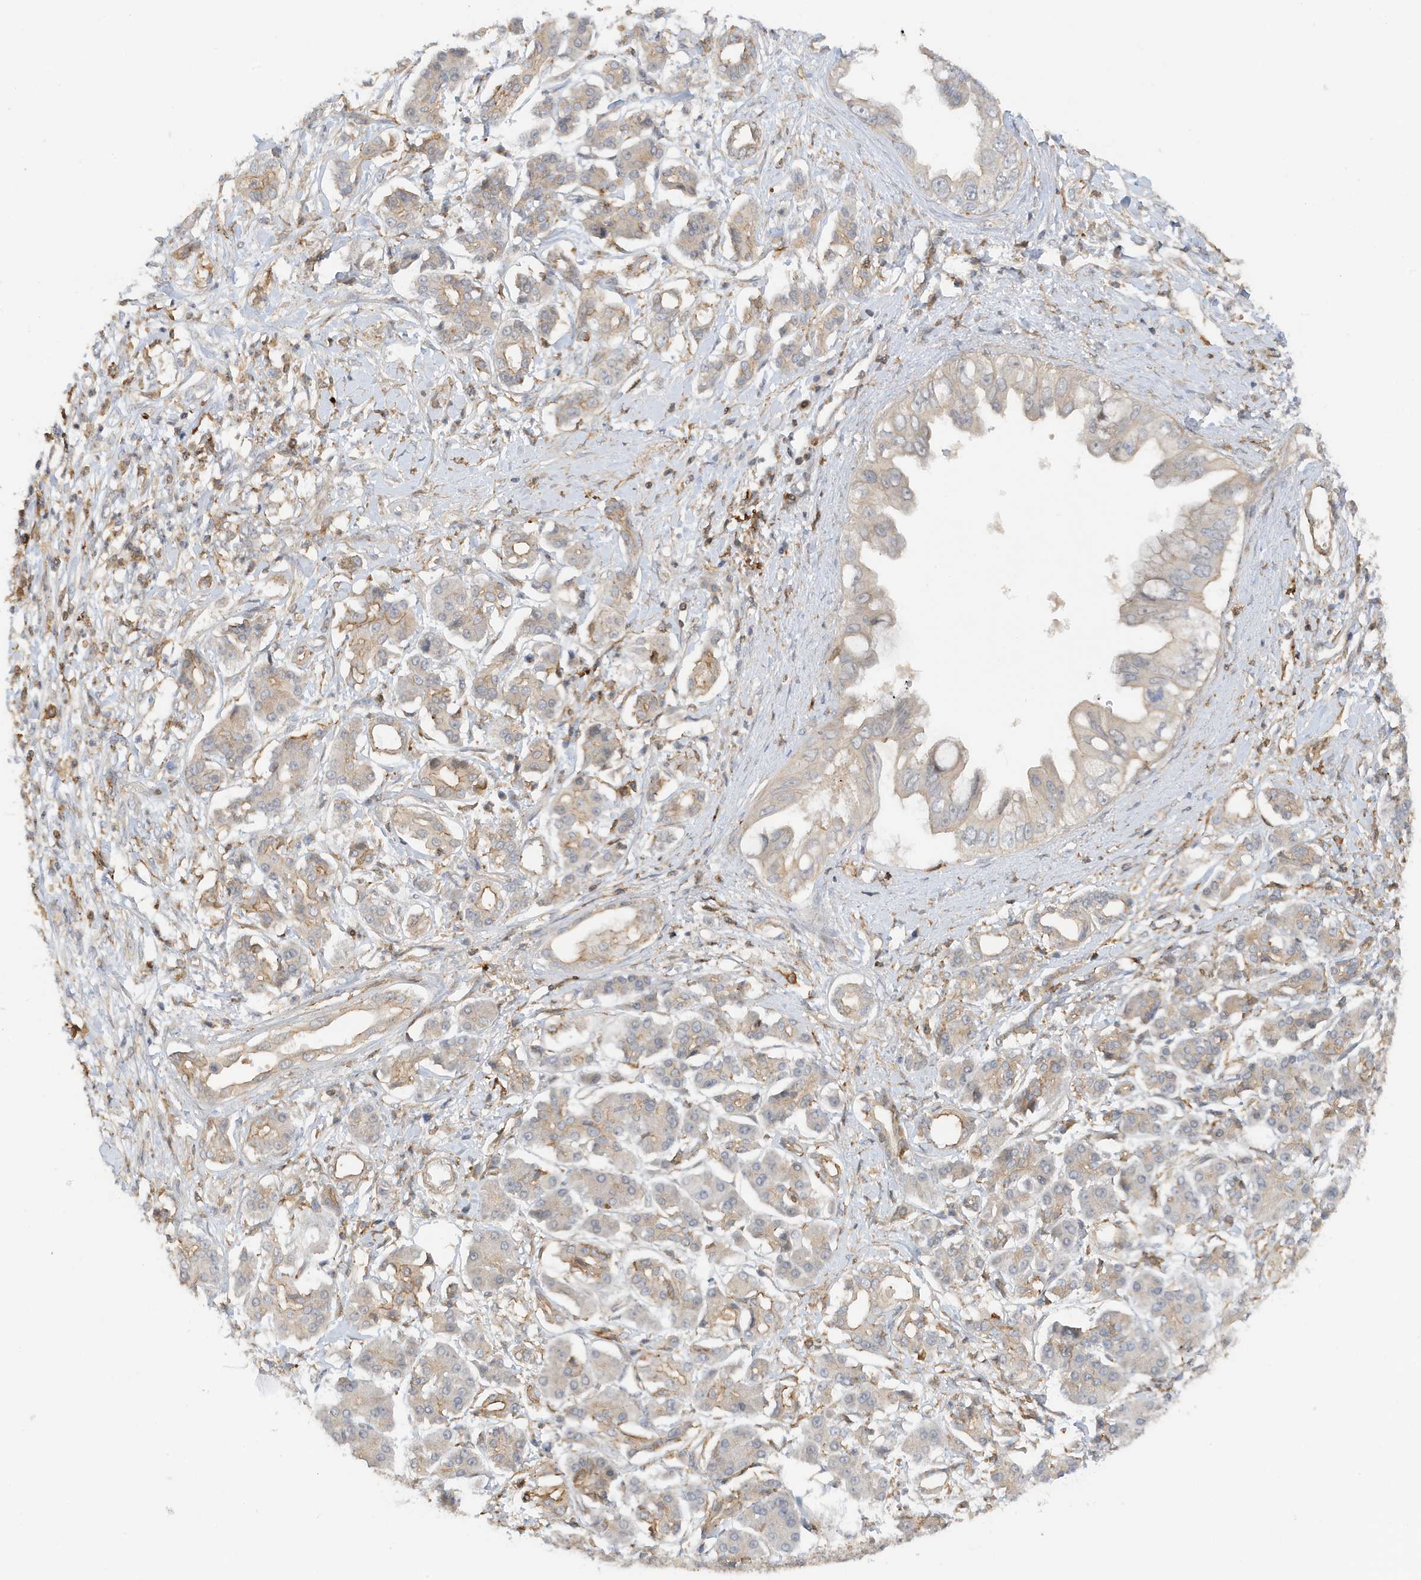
{"staining": {"intensity": "weak", "quantity": "<25%", "location": "cytoplasmic/membranous"}, "tissue": "pancreatic cancer", "cell_type": "Tumor cells", "image_type": "cancer", "snomed": [{"axis": "morphology", "description": "Adenocarcinoma, NOS"}, {"axis": "topography", "description": "Pancreas"}], "caption": "A high-resolution photomicrograph shows immunohistochemistry (IHC) staining of pancreatic cancer (adenocarcinoma), which displays no significant staining in tumor cells.", "gene": "TATDN3", "patient": {"sex": "female", "age": 56}}